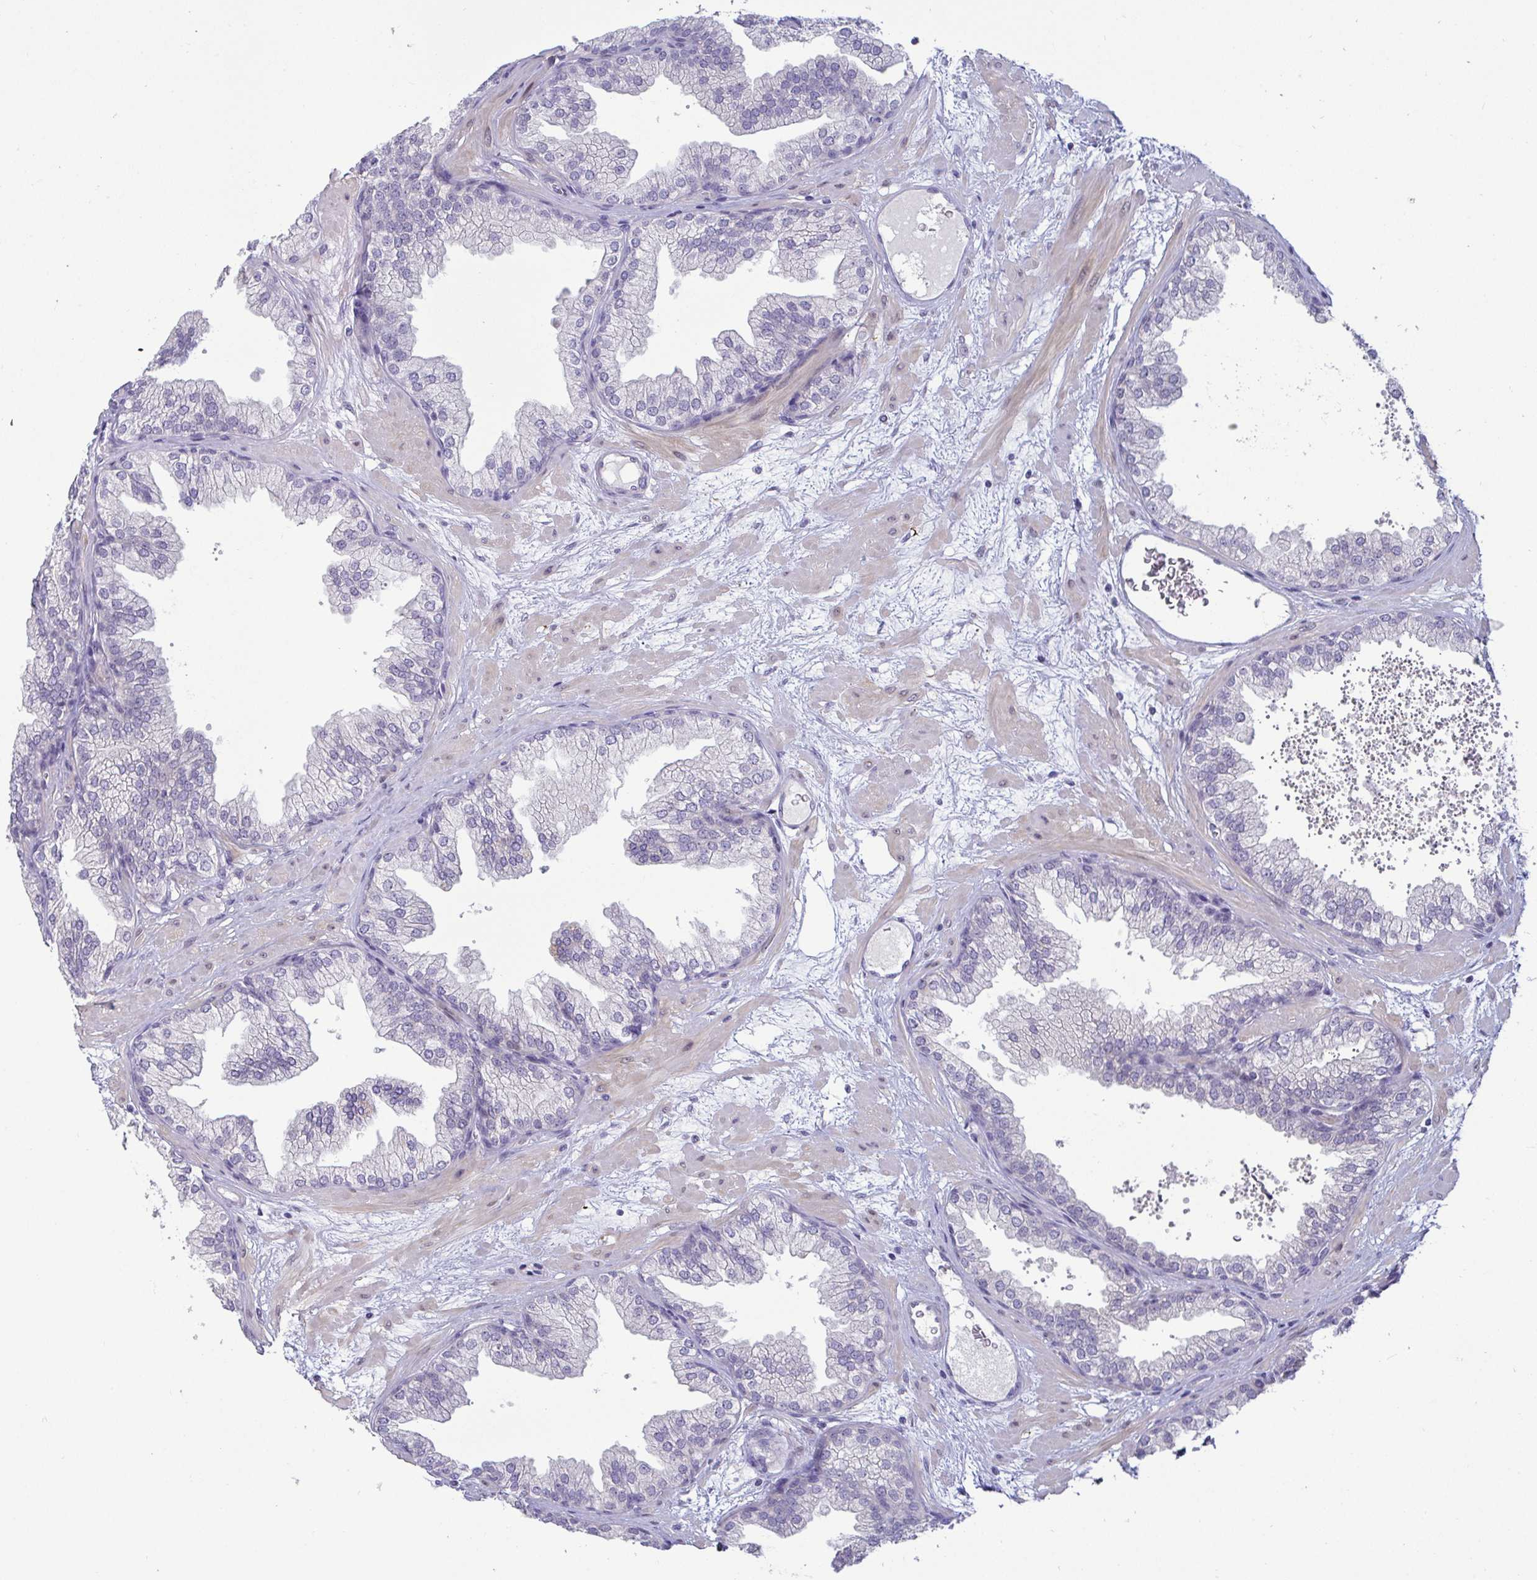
{"staining": {"intensity": "negative", "quantity": "none", "location": "none"}, "tissue": "prostate", "cell_type": "Glandular cells", "image_type": "normal", "snomed": [{"axis": "morphology", "description": "Normal tissue, NOS"}, {"axis": "topography", "description": "Prostate"}], "caption": "Prostate stained for a protein using immunohistochemistry (IHC) shows no positivity glandular cells.", "gene": "GSTM1", "patient": {"sex": "male", "age": 37}}